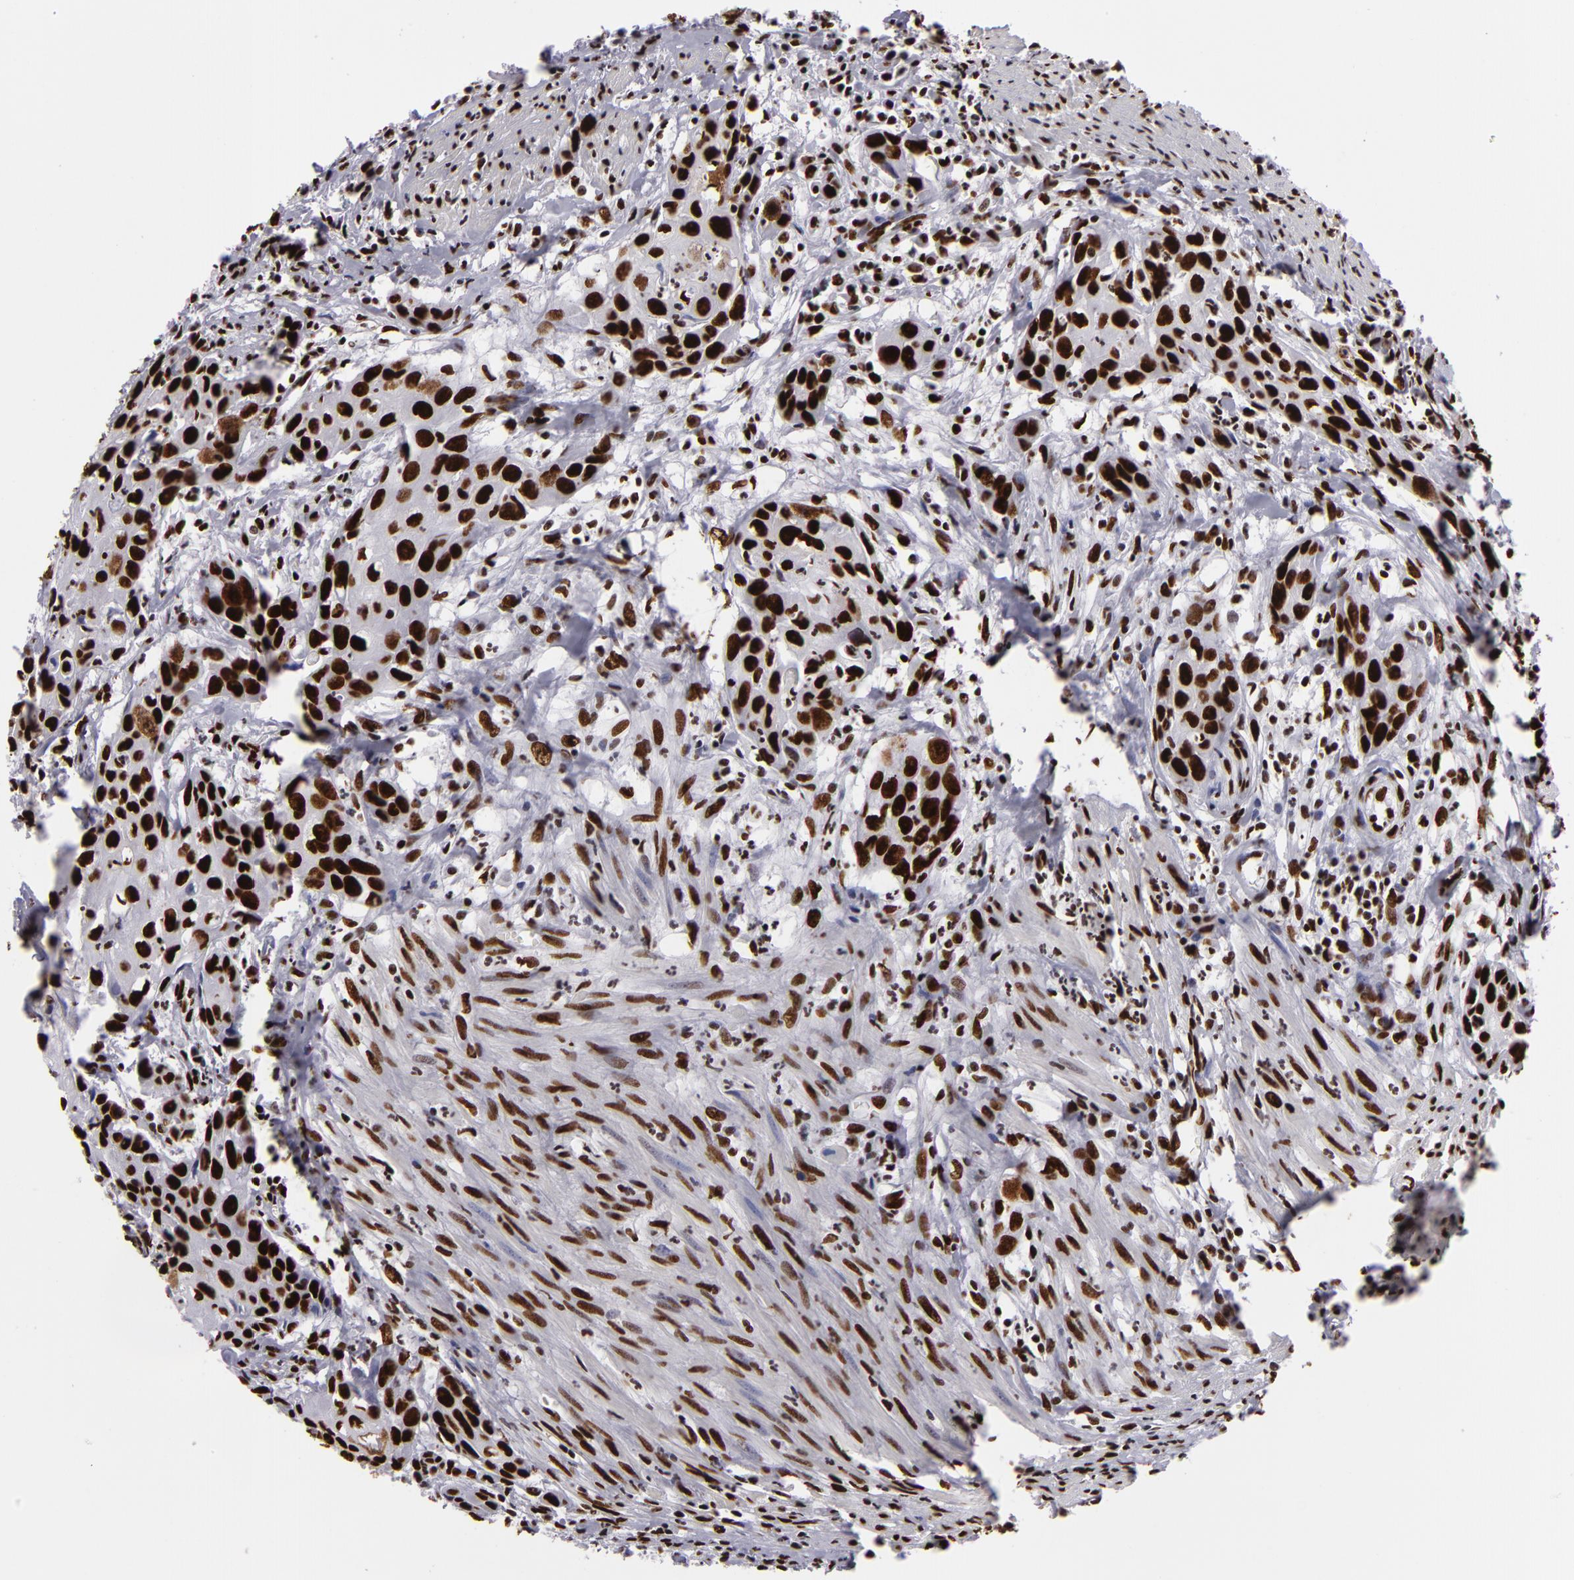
{"staining": {"intensity": "strong", "quantity": ">75%", "location": "nuclear"}, "tissue": "urothelial cancer", "cell_type": "Tumor cells", "image_type": "cancer", "snomed": [{"axis": "morphology", "description": "Urothelial carcinoma, High grade"}, {"axis": "topography", "description": "Urinary bladder"}], "caption": "A histopathology image of human high-grade urothelial carcinoma stained for a protein demonstrates strong nuclear brown staining in tumor cells.", "gene": "SAFB", "patient": {"sex": "male", "age": 54}}